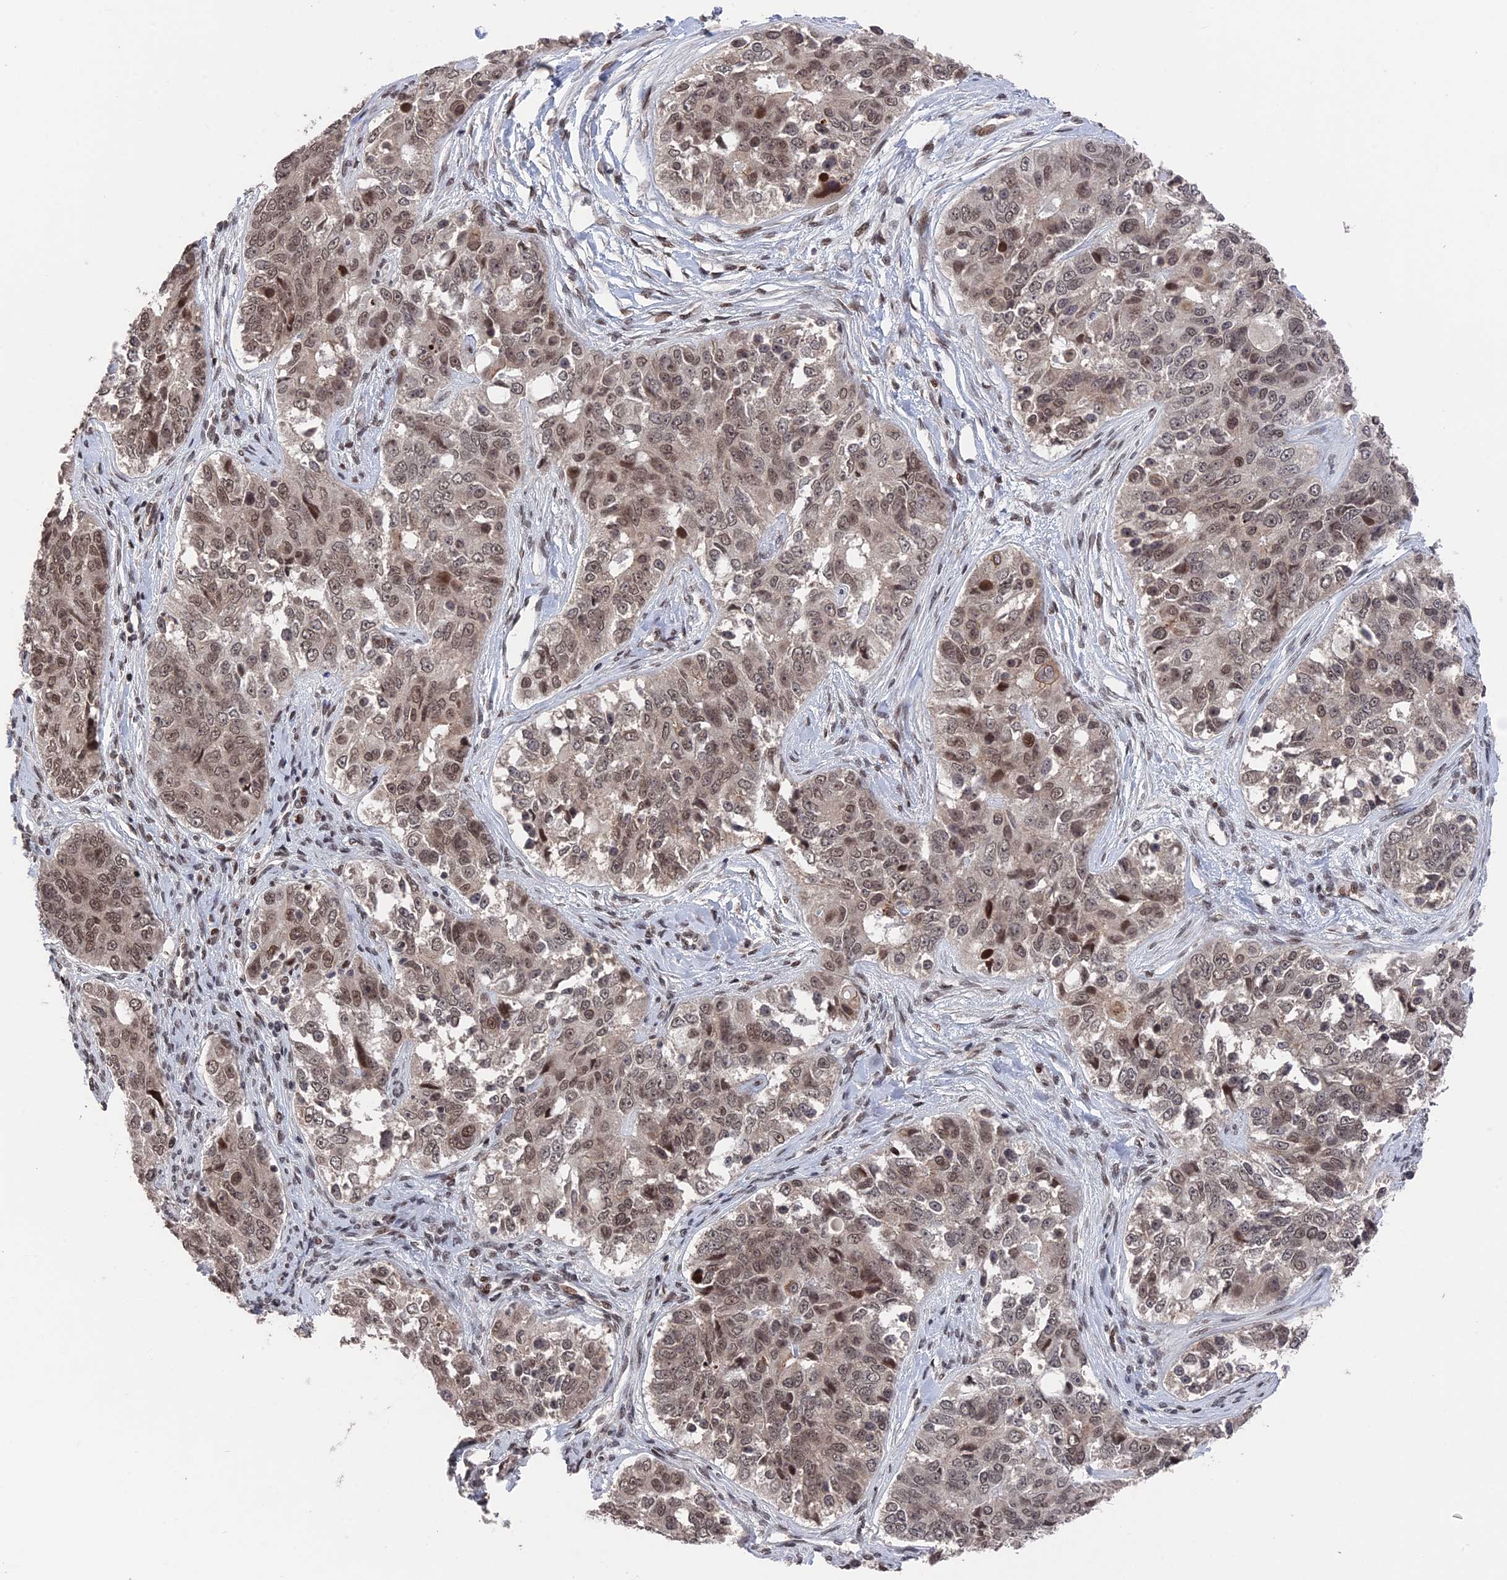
{"staining": {"intensity": "moderate", "quantity": ">75%", "location": "nuclear"}, "tissue": "ovarian cancer", "cell_type": "Tumor cells", "image_type": "cancer", "snomed": [{"axis": "morphology", "description": "Carcinoma, endometroid"}, {"axis": "topography", "description": "Ovary"}], "caption": "An immunohistochemistry micrograph of tumor tissue is shown. Protein staining in brown shows moderate nuclear positivity in ovarian cancer (endometroid carcinoma) within tumor cells.", "gene": "NR2C2AP", "patient": {"sex": "female", "age": 51}}